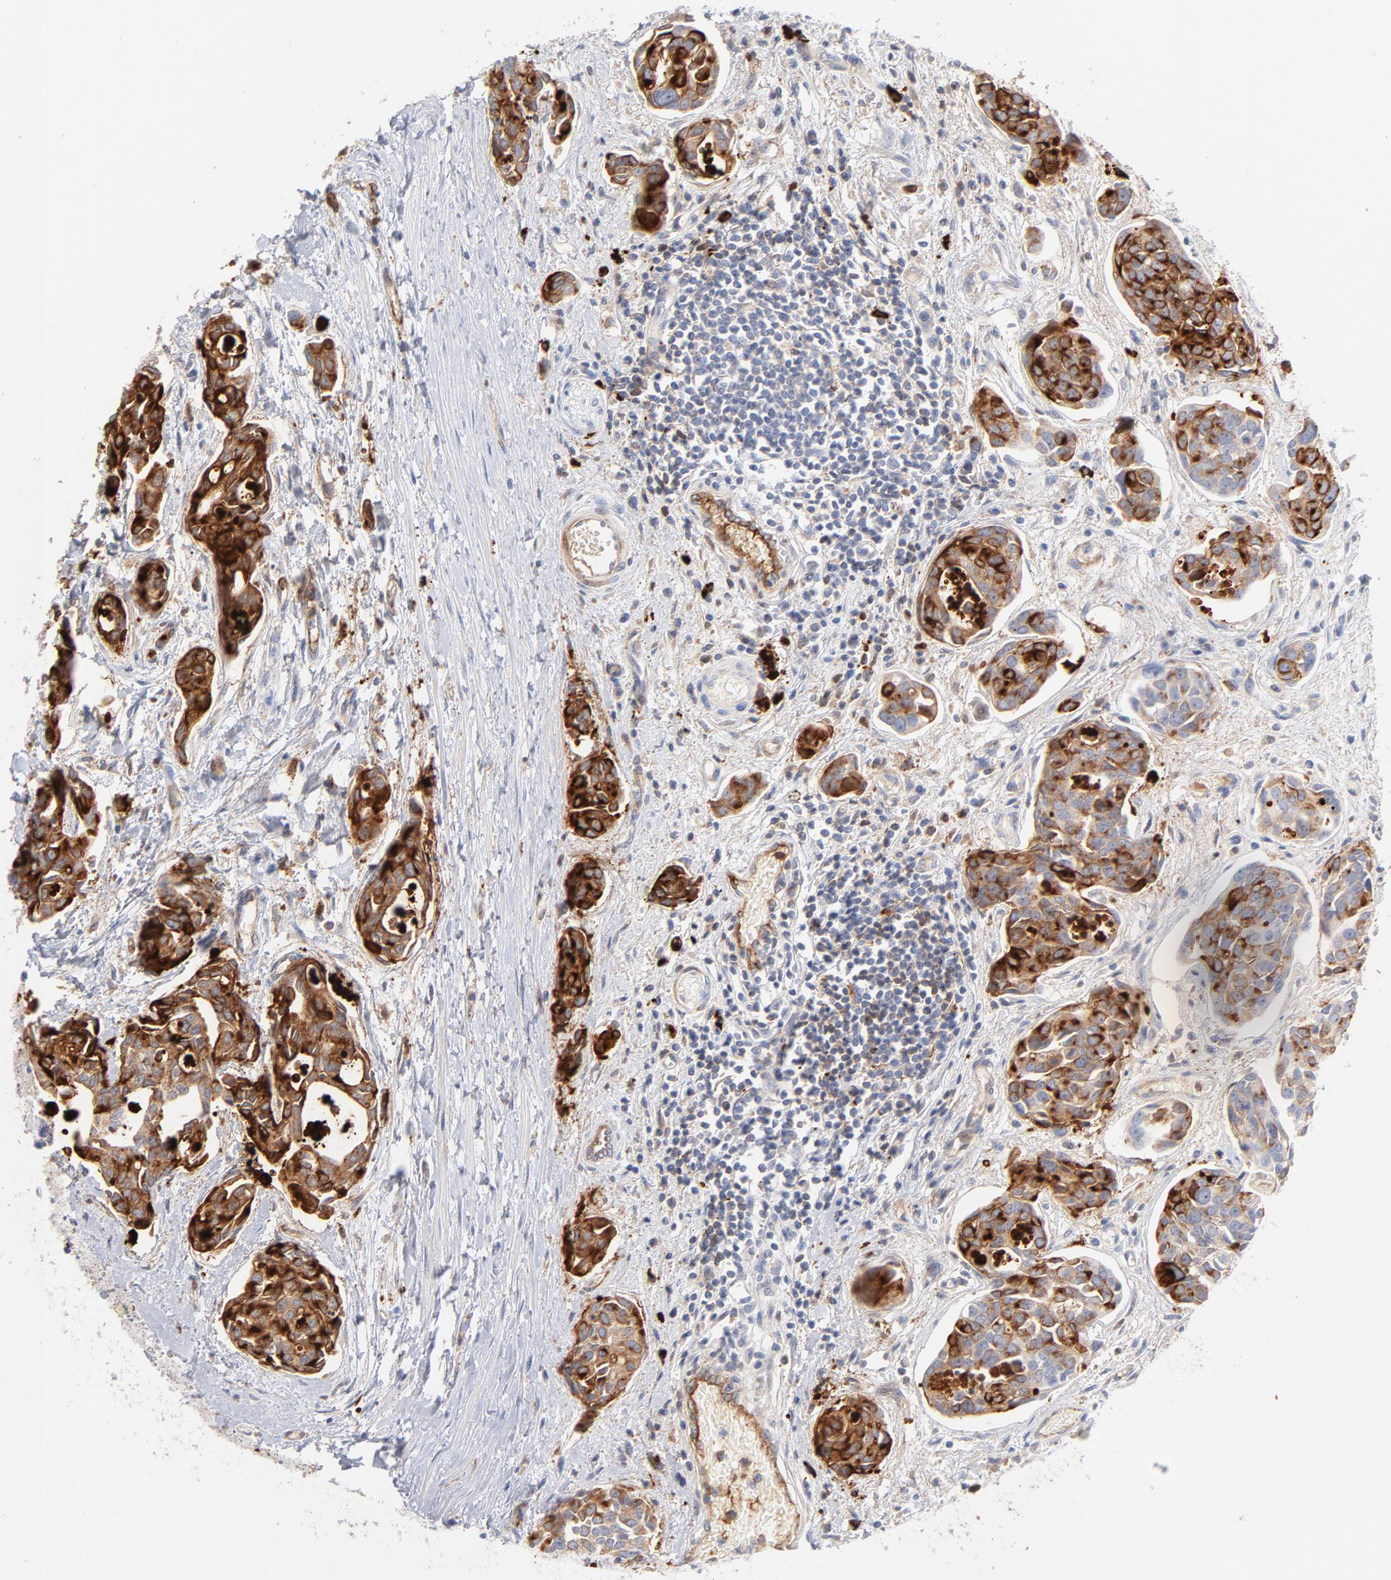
{"staining": {"intensity": "strong", "quantity": ">75%", "location": "cytoplasmic/membranous"}, "tissue": "urothelial cancer", "cell_type": "Tumor cells", "image_type": "cancer", "snomed": [{"axis": "morphology", "description": "Urothelial carcinoma, High grade"}, {"axis": "topography", "description": "Urinary bladder"}], "caption": "Immunohistochemical staining of high-grade urothelial carcinoma exhibits high levels of strong cytoplasmic/membranous expression in about >75% of tumor cells. Using DAB (brown) and hematoxylin (blue) stains, captured at high magnification using brightfield microscopy.", "gene": "PLAT", "patient": {"sex": "male", "age": 78}}